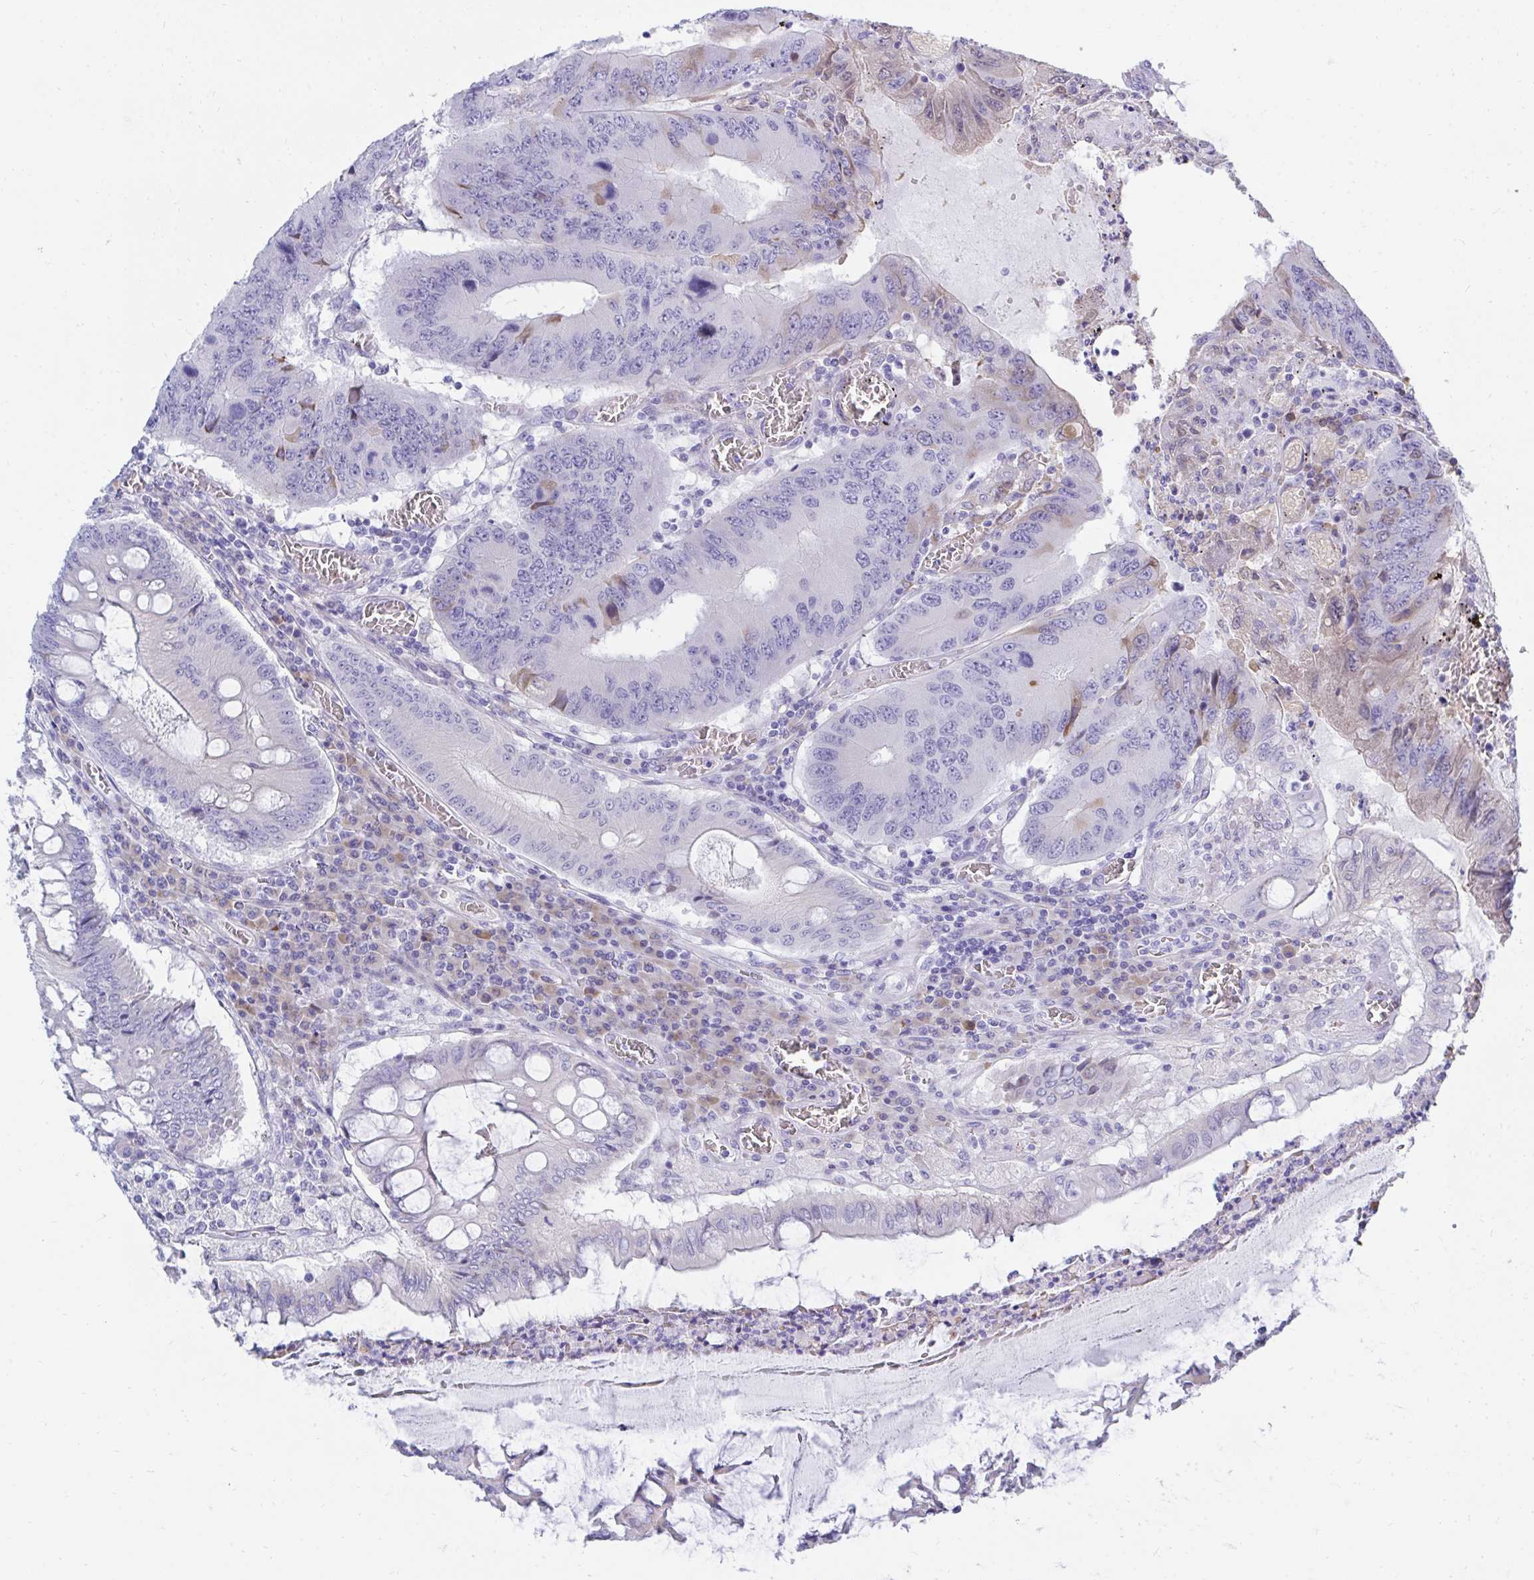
{"staining": {"intensity": "weak", "quantity": "<25%", "location": "cytoplasmic/membranous"}, "tissue": "colorectal cancer", "cell_type": "Tumor cells", "image_type": "cancer", "snomed": [{"axis": "morphology", "description": "Adenocarcinoma, NOS"}, {"axis": "topography", "description": "Colon"}], "caption": "Immunohistochemical staining of human colorectal cancer (adenocarcinoma) shows no significant expression in tumor cells. (DAB (3,3'-diaminobenzidine) immunohistochemistry (IHC) visualized using brightfield microscopy, high magnification).", "gene": "MROH2B", "patient": {"sex": "male", "age": 53}}